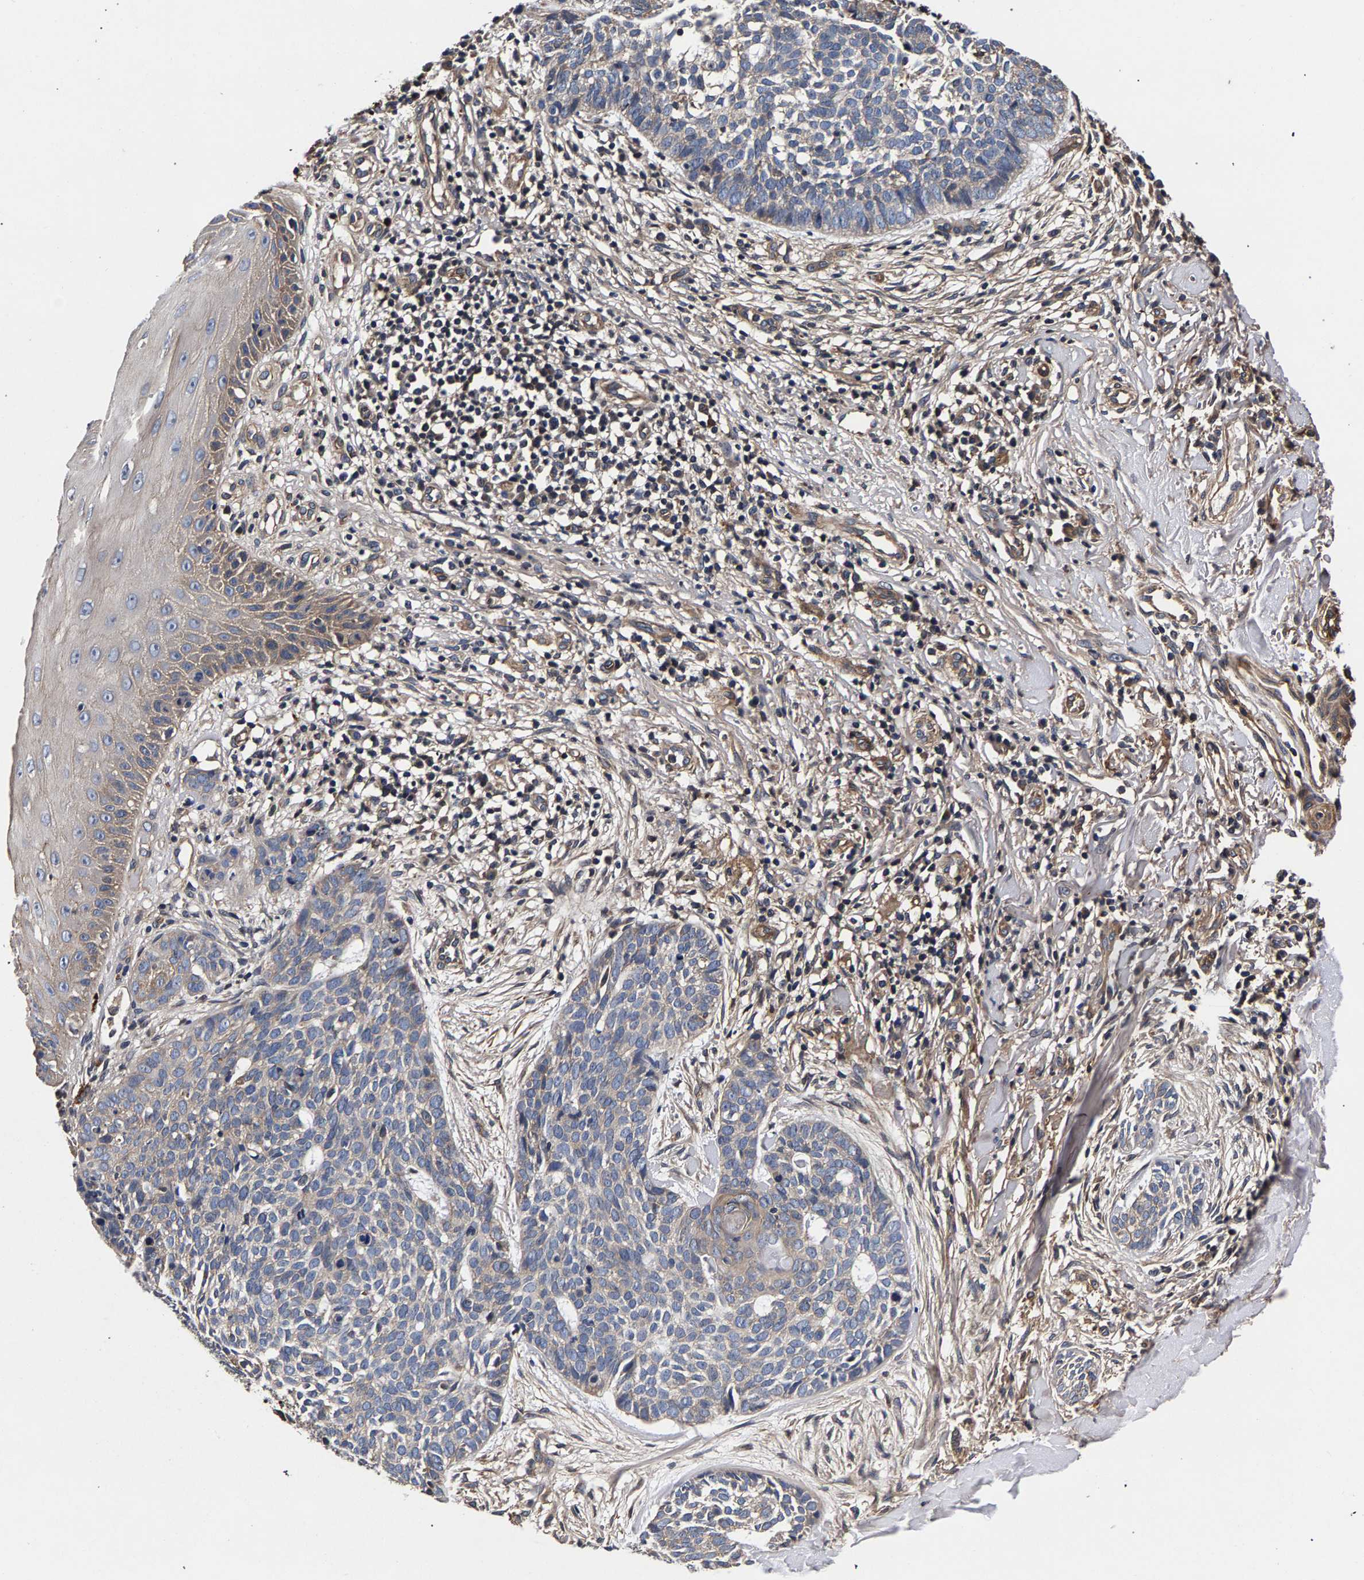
{"staining": {"intensity": "weak", "quantity": "<25%", "location": "cytoplasmic/membranous"}, "tissue": "skin cancer", "cell_type": "Tumor cells", "image_type": "cancer", "snomed": [{"axis": "morphology", "description": "Normal tissue, NOS"}, {"axis": "morphology", "description": "Basal cell carcinoma"}, {"axis": "topography", "description": "Skin"}], "caption": "This histopathology image is of skin basal cell carcinoma stained with IHC to label a protein in brown with the nuclei are counter-stained blue. There is no expression in tumor cells.", "gene": "MARCHF7", "patient": {"sex": "male", "age": 67}}